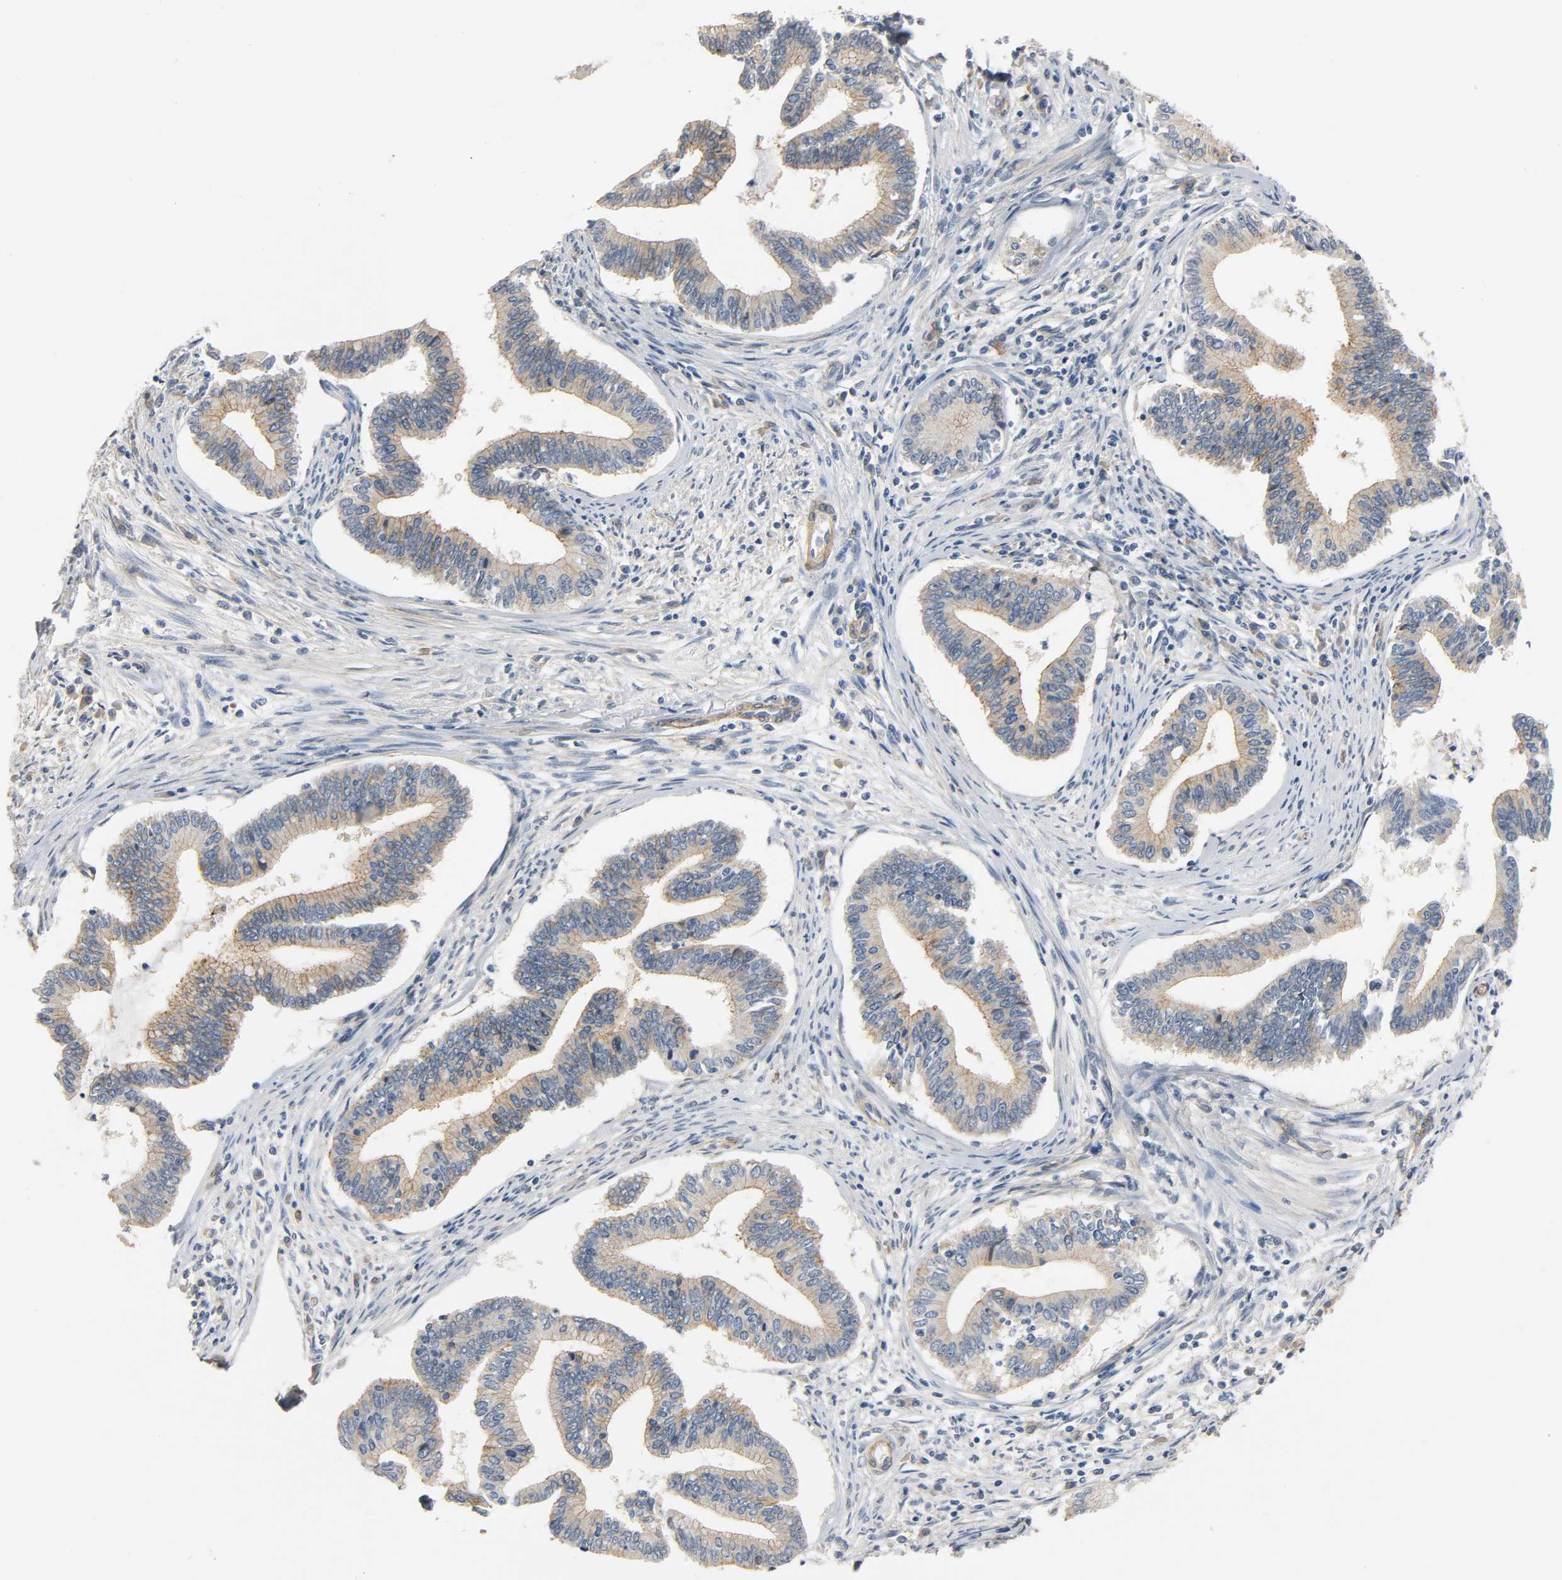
{"staining": {"intensity": "moderate", "quantity": ">75%", "location": "cytoplasmic/membranous"}, "tissue": "cervical cancer", "cell_type": "Tumor cells", "image_type": "cancer", "snomed": [{"axis": "morphology", "description": "Adenocarcinoma, NOS"}, {"axis": "topography", "description": "Cervix"}], "caption": "Adenocarcinoma (cervical) stained with DAB (3,3'-diaminobenzidine) IHC shows medium levels of moderate cytoplasmic/membranous expression in approximately >75% of tumor cells.", "gene": "ARPC1A", "patient": {"sex": "female", "age": 36}}